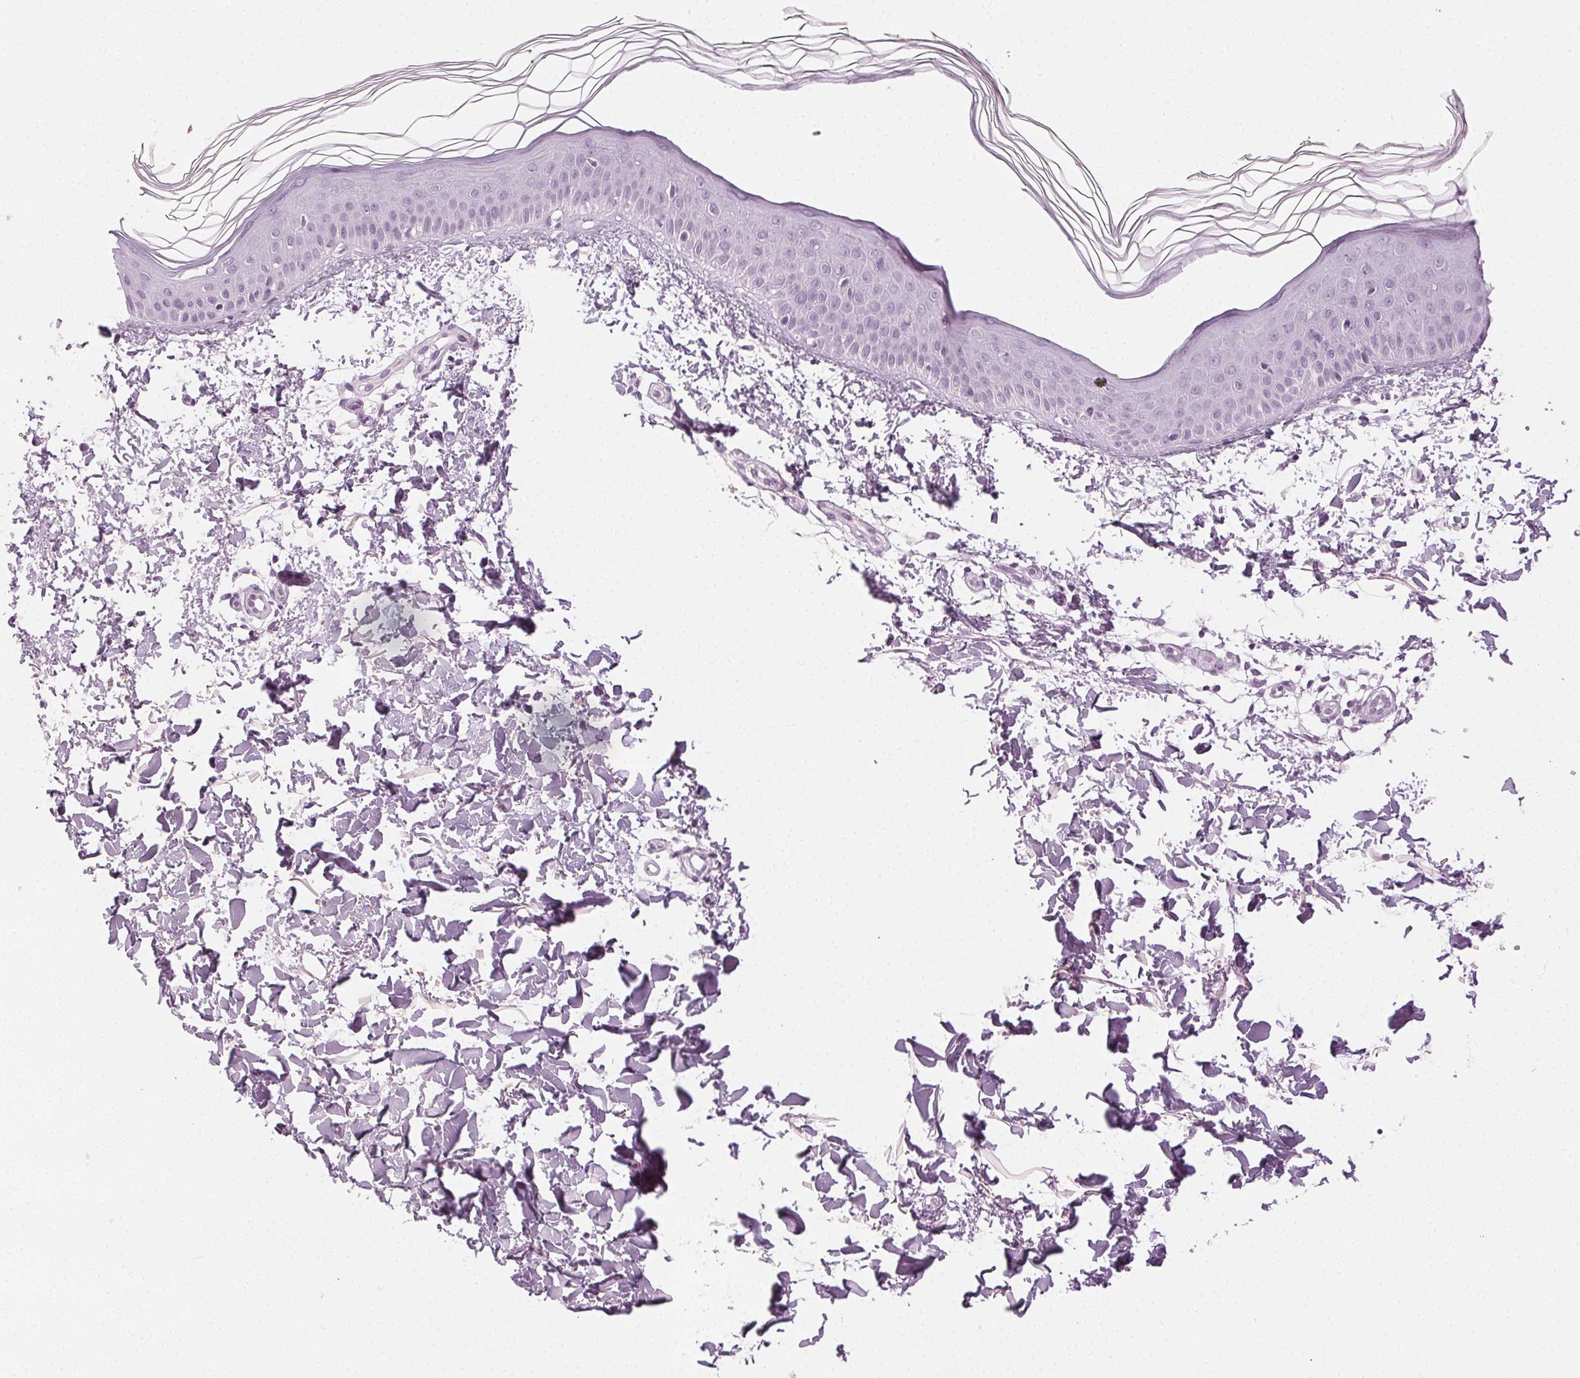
{"staining": {"intensity": "negative", "quantity": "none", "location": "none"}, "tissue": "skin", "cell_type": "Fibroblasts", "image_type": "normal", "snomed": [{"axis": "morphology", "description": "Normal tissue, NOS"}, {"axis": "topography", "description": "Skin"}], "caption": "Immunohistochemistry (IHC) histopathology image of unremarkable skin: skin stained with DAB (3,3'-diaminobenzidine) demonstrates no significant protein positivity in fibroblasts. Nuclei are stained in blue.", "gene": "MPO", "patient": {"sex": "female", "age": 62}}